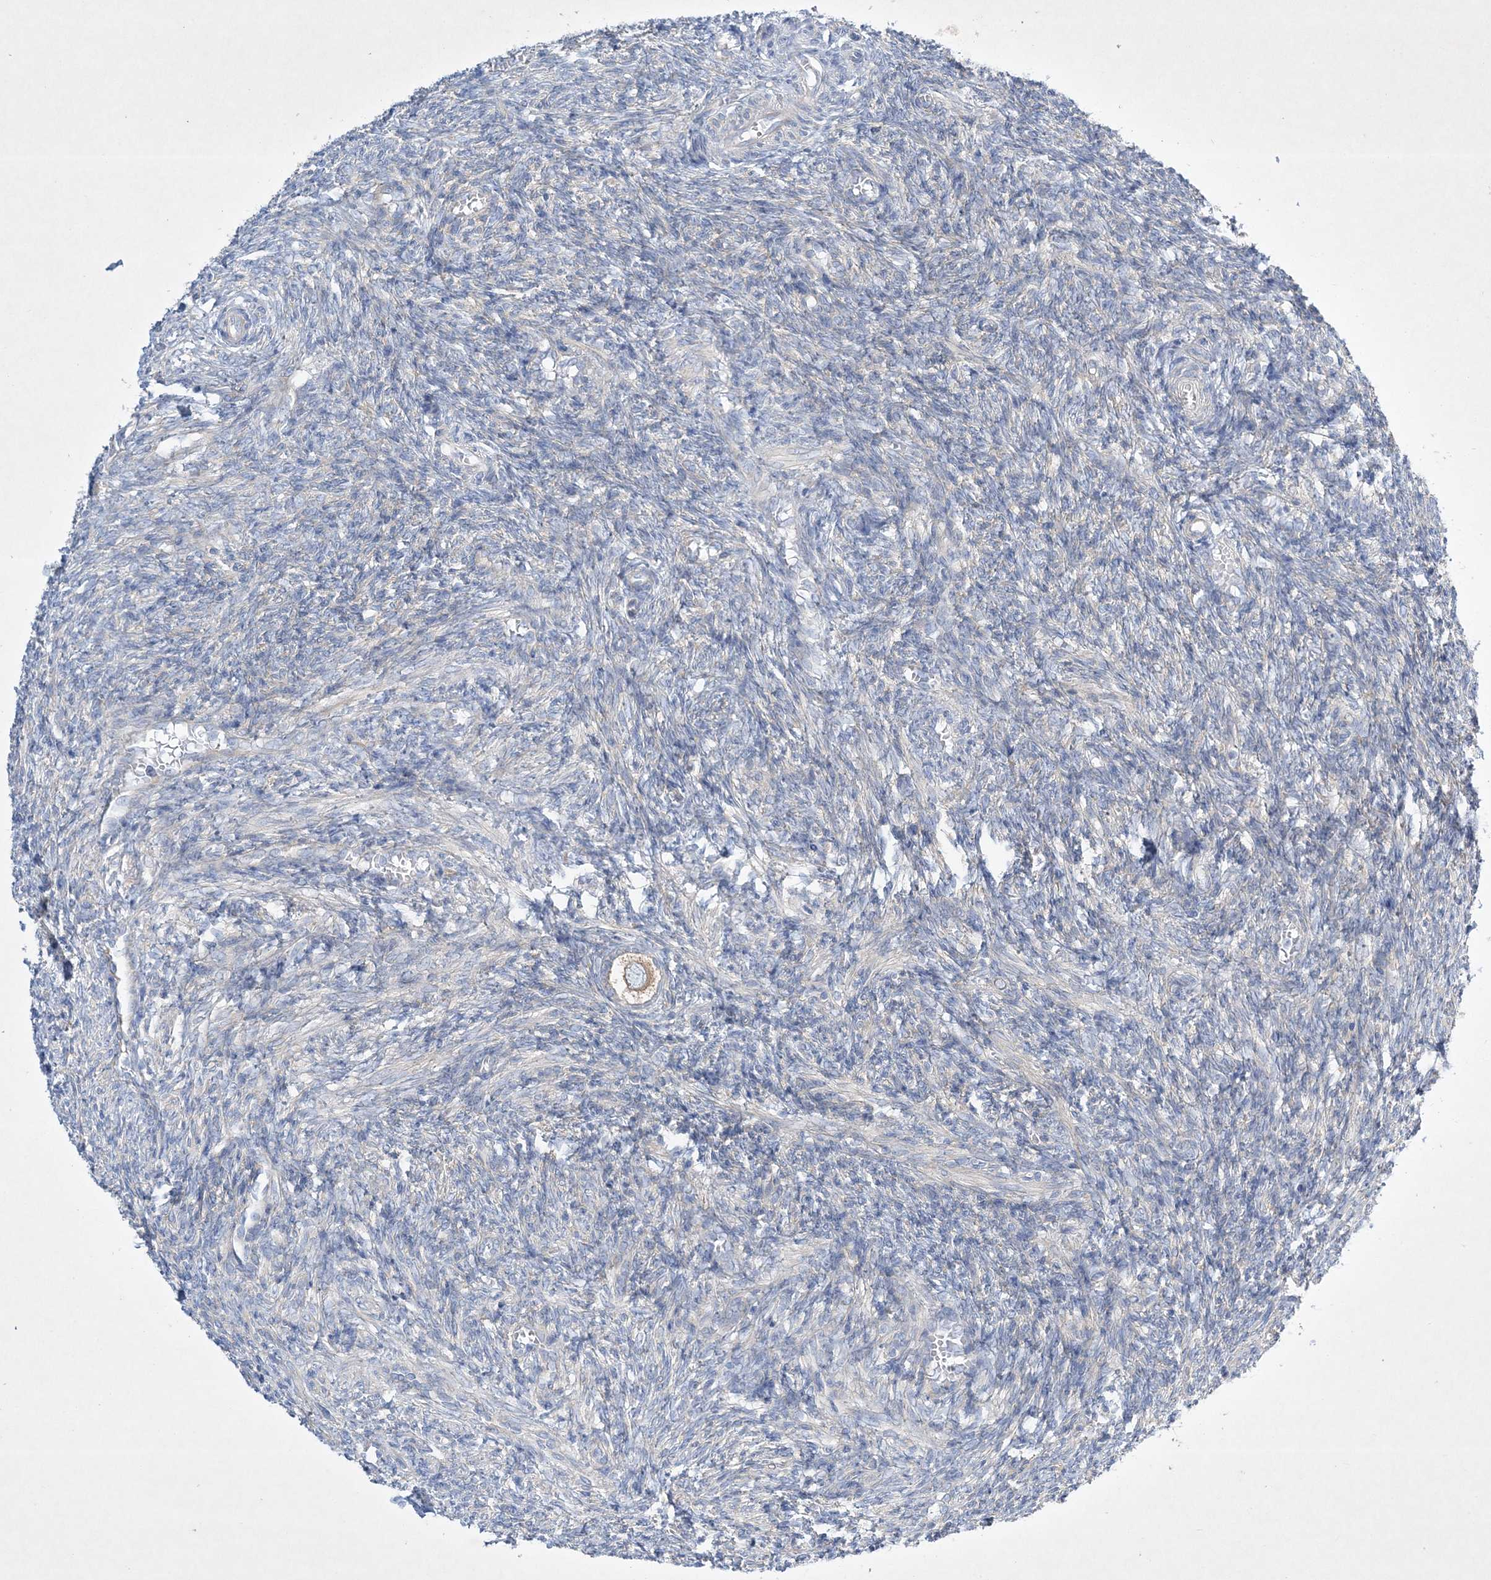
{"staining": {"intensity": "weak", "quantity": ">75%", "location": "cytoplasmic/membranous"}, "tissue": "ovary", "cell_type": "Follicle cells", "image_type": "normal", "snomed": [{"axis": "morphology", "description": "Normal tissue, NOS"}, {"axis": "topography", "description": "Ovary"}], "caption": "An immunohistochemistry (IHC) histopathology image of unremarkable tissue is shown. Protein staining in brown labels weak cytoplasmic/membranous positivity in ovary within follicle cells.", "gene": "FARSB", "patient": {"sex": "female", "age": 27}}